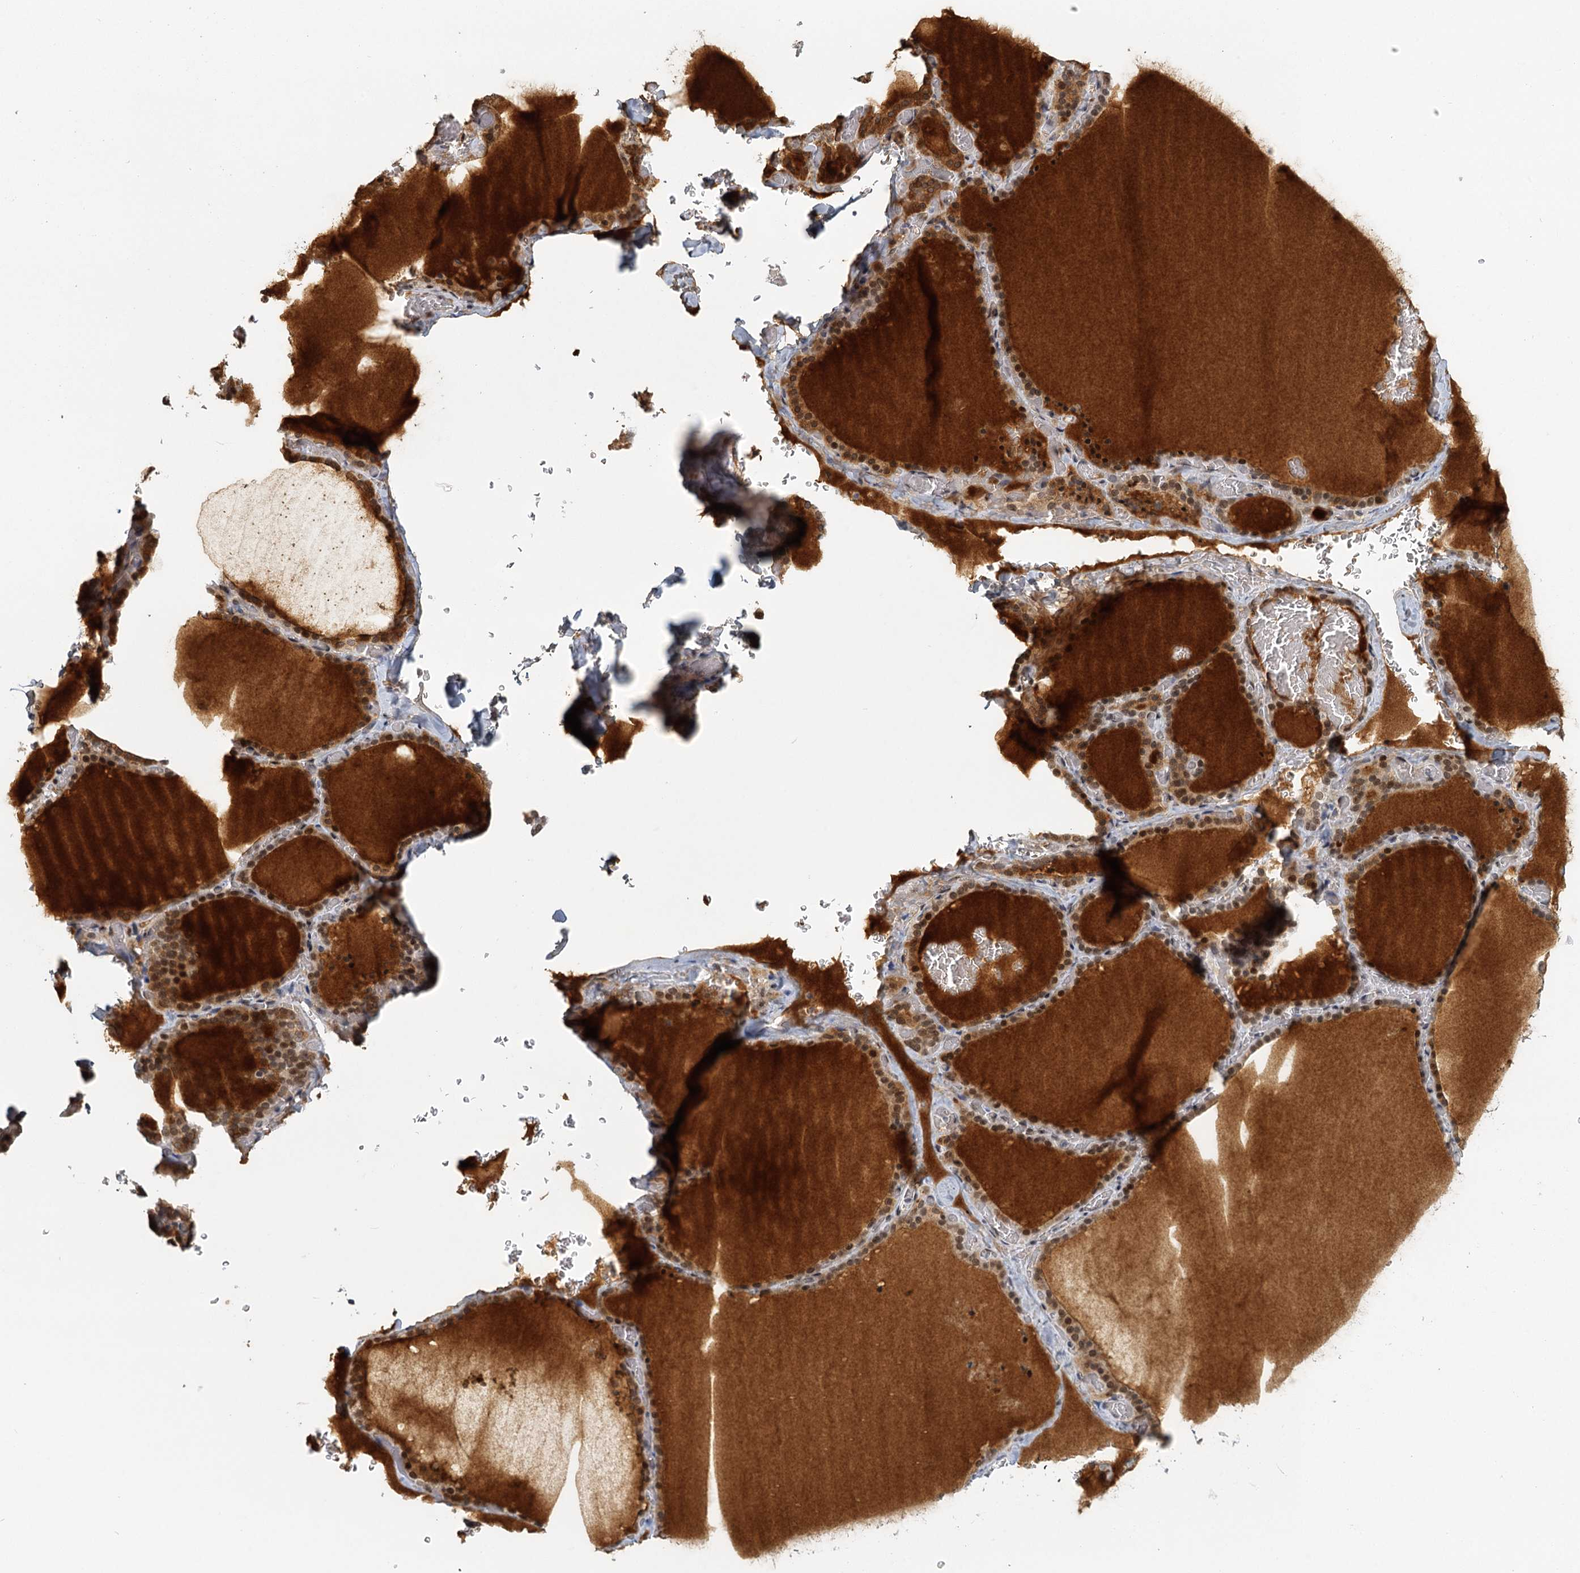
{"staining": {"intensity": "moderate", "quantity": ">75%", "location": "cytoplasmic/membranous,nuclear"}, "tissue": "thyroid gland", "cell_type": "Glandular cells", "image_type": "normal", "snomed": [{"axis": "morphology", "description": "Normal tissue, NOS"}, {"axis": "topography", "description": "Thyroid gland"}], "caption": "A brown stain labels moderate cytoplasmic/membranous,nuclear expression of a protein in glandular cells of unremarkable thyroid gland. Using DAB (brown) and hematoxylin (blue) stains, captured at high magnification using brightfield microscopy.", "gene": "TREX1", "patient": {"sex": "female", "age": 39}}